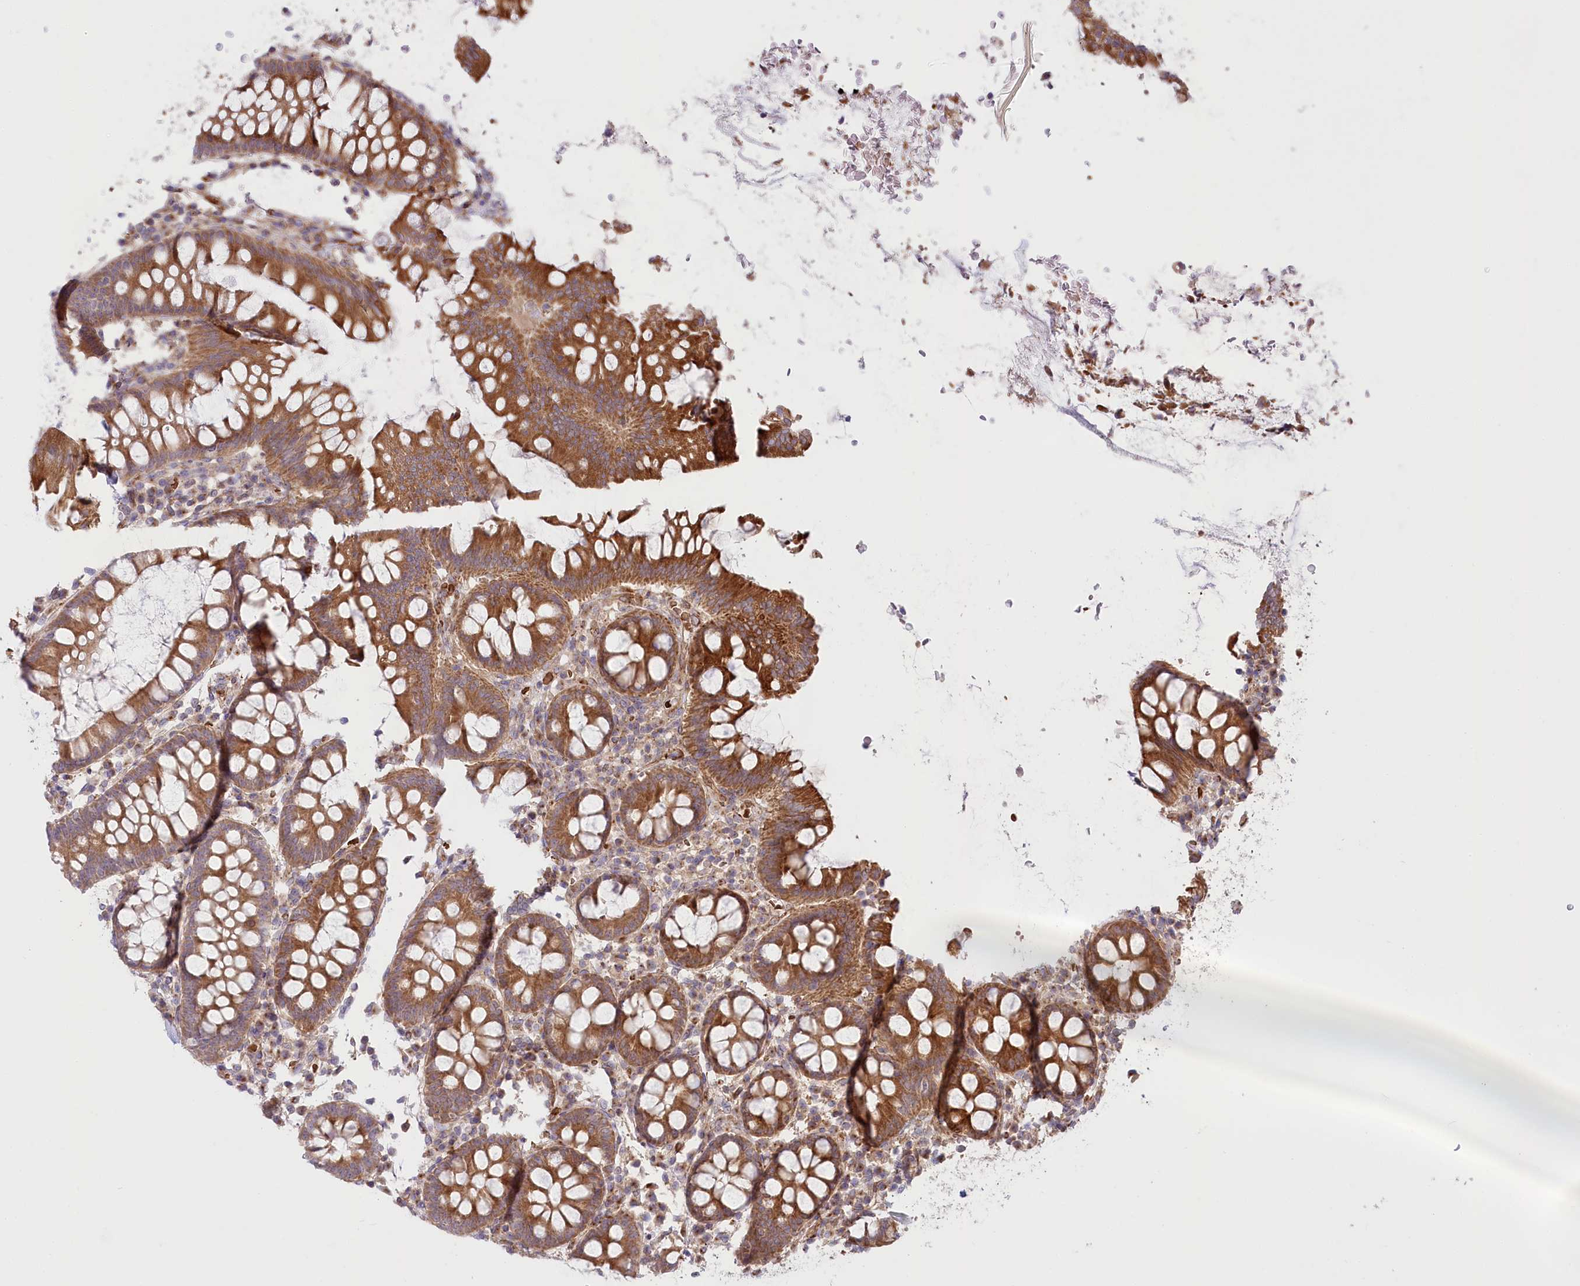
{"staining": {"intensity": "moderate", "quantity": ">75%", "location": "cytoplasmic/membranous"}, "tissue": "colon", "cell_type": "Endothelial cells", "image_type": "normal", "snomed": [{"axis": "morphology", "description": "Normal tissue, NOS"}, {"axis": "topography", "description": "Colon"}], "caption": "DAB immunohistochemical staining of normal colon demonstrates moderate cytoplasmic/membranous protein expression in about >75% of endothelial cells. The staining was performed using DAB, with brown indicating positive protein expression. Nuclei are stained blue with hematoxylin.", "gene": "COMMD3", "patient": {"sex": "female", "age": 79}}